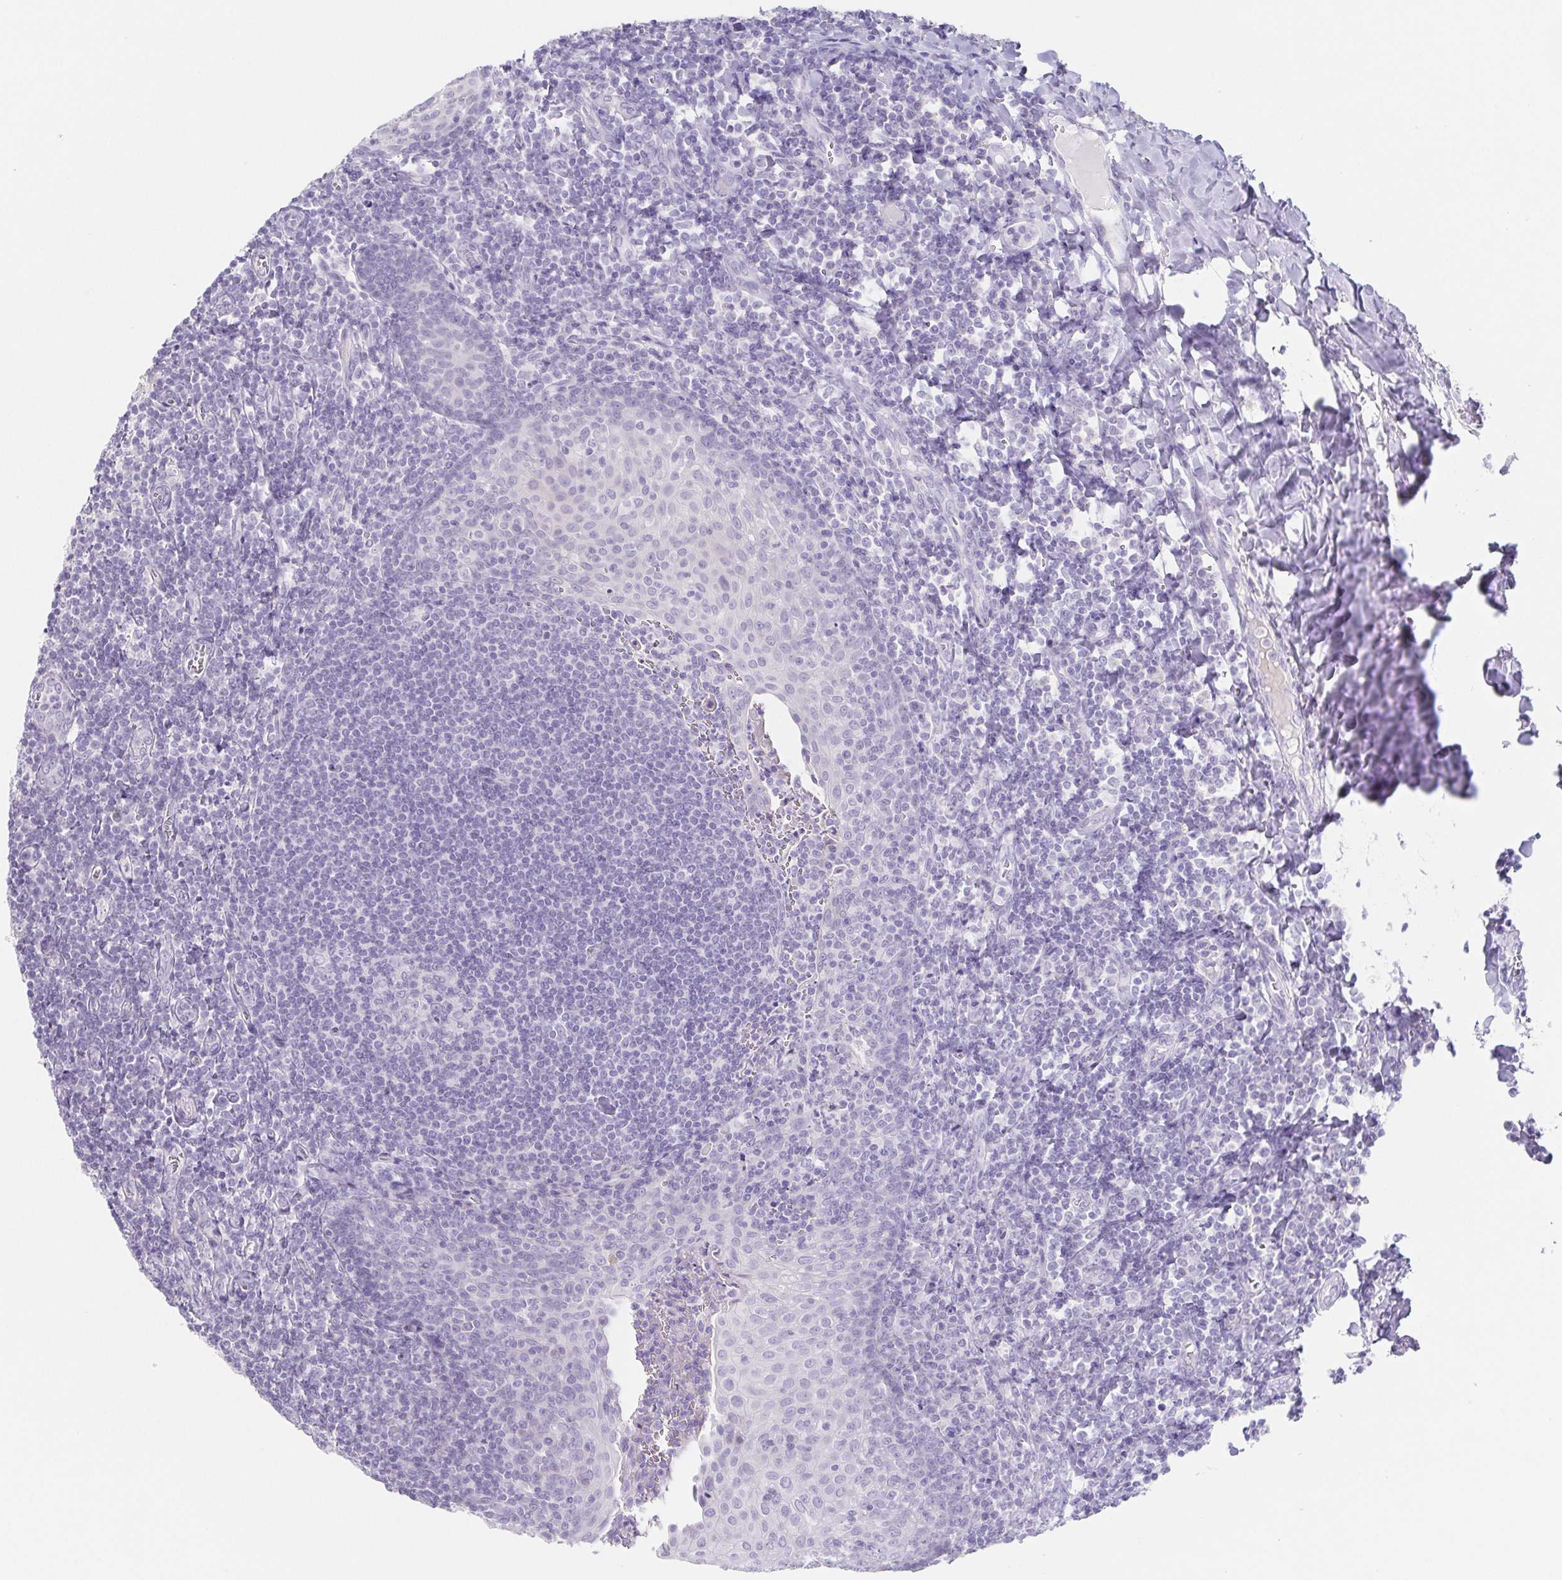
{"staining": {"intensity": "negative", "quantity": "none", "location": "none"}, "tissue": "tonsil", "cell_type": "Germinal center cells", "image_type": "normal", "snomed": [{"axis": "morphology", "description": "Normal tissue, NOS"}, {"axis": "morphology", "description": "Inflammation, NOS"}, {"axis": "topography", "description": "Tonsil"}], "caption": "IHC of normal human tonsil displays no positivity in germinal center cells.", "gene": "HDGFL1", "patient": {"sex": "female", "age": 31}}